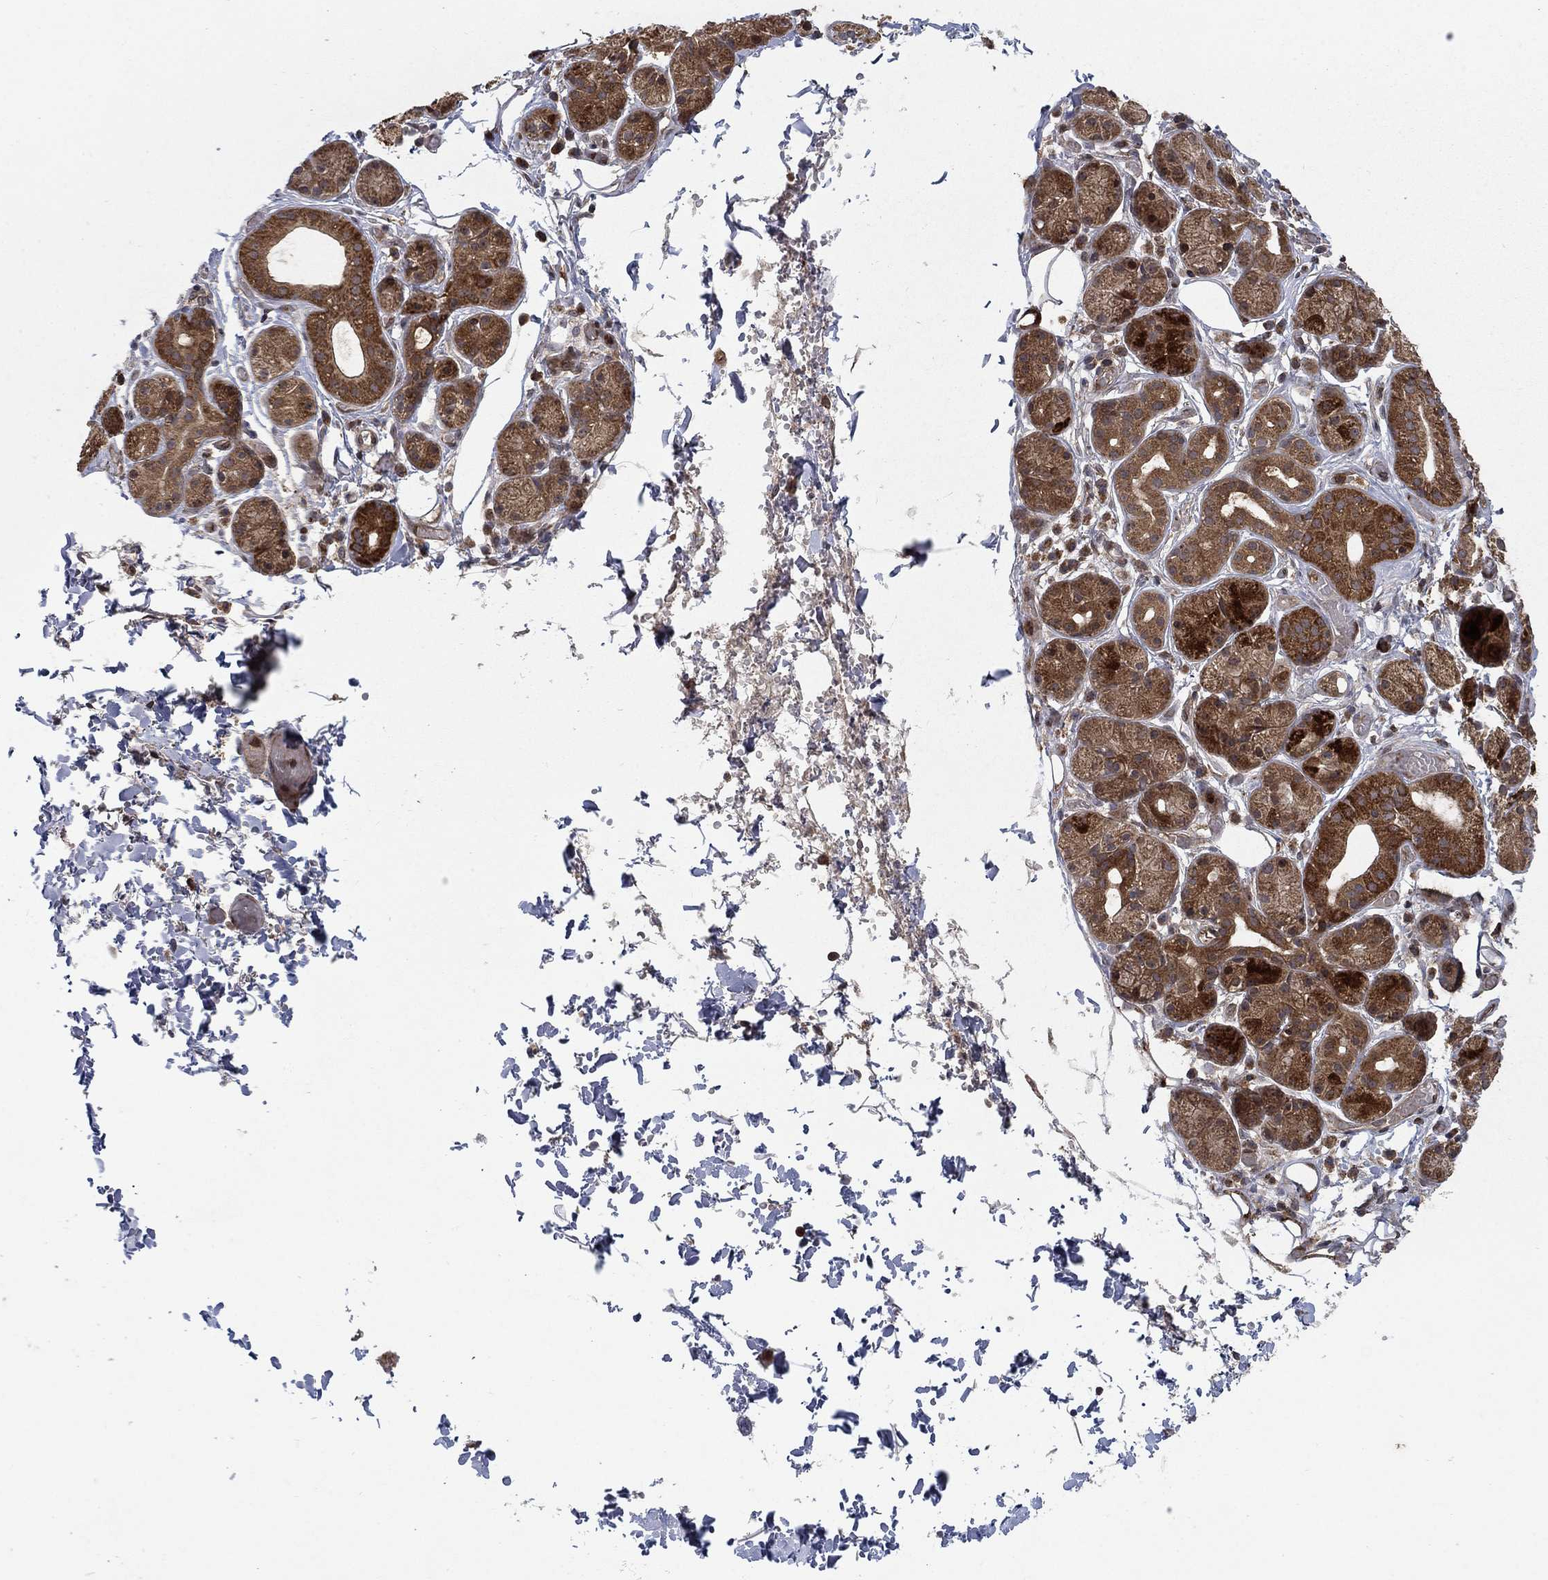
{"staining": {"intensity": "moderate", "quantity": ">75%", "location": "cytoplasmic/membranous"}, "tissue": "salivary gland", "cell_type": "Glandular cells", "image_type": "normal", "snomed": [{"axis": "morphology", "description": "Normal tissue, NOS"}, {"axis": "topography", "description": "Salivary gland"}, {"axis": "topography", "description": "Peripheral nerve tissue"}], "caption": "DAB (3,3'-diaminobenzidine) immunohistochemical staining of benign salivary gland displays moderate cytoplasmic/membranous protein staining in approximately >75% of glandular cells.", "gene": "IFI35", "patient": {"sex": "male", "age": 71}}